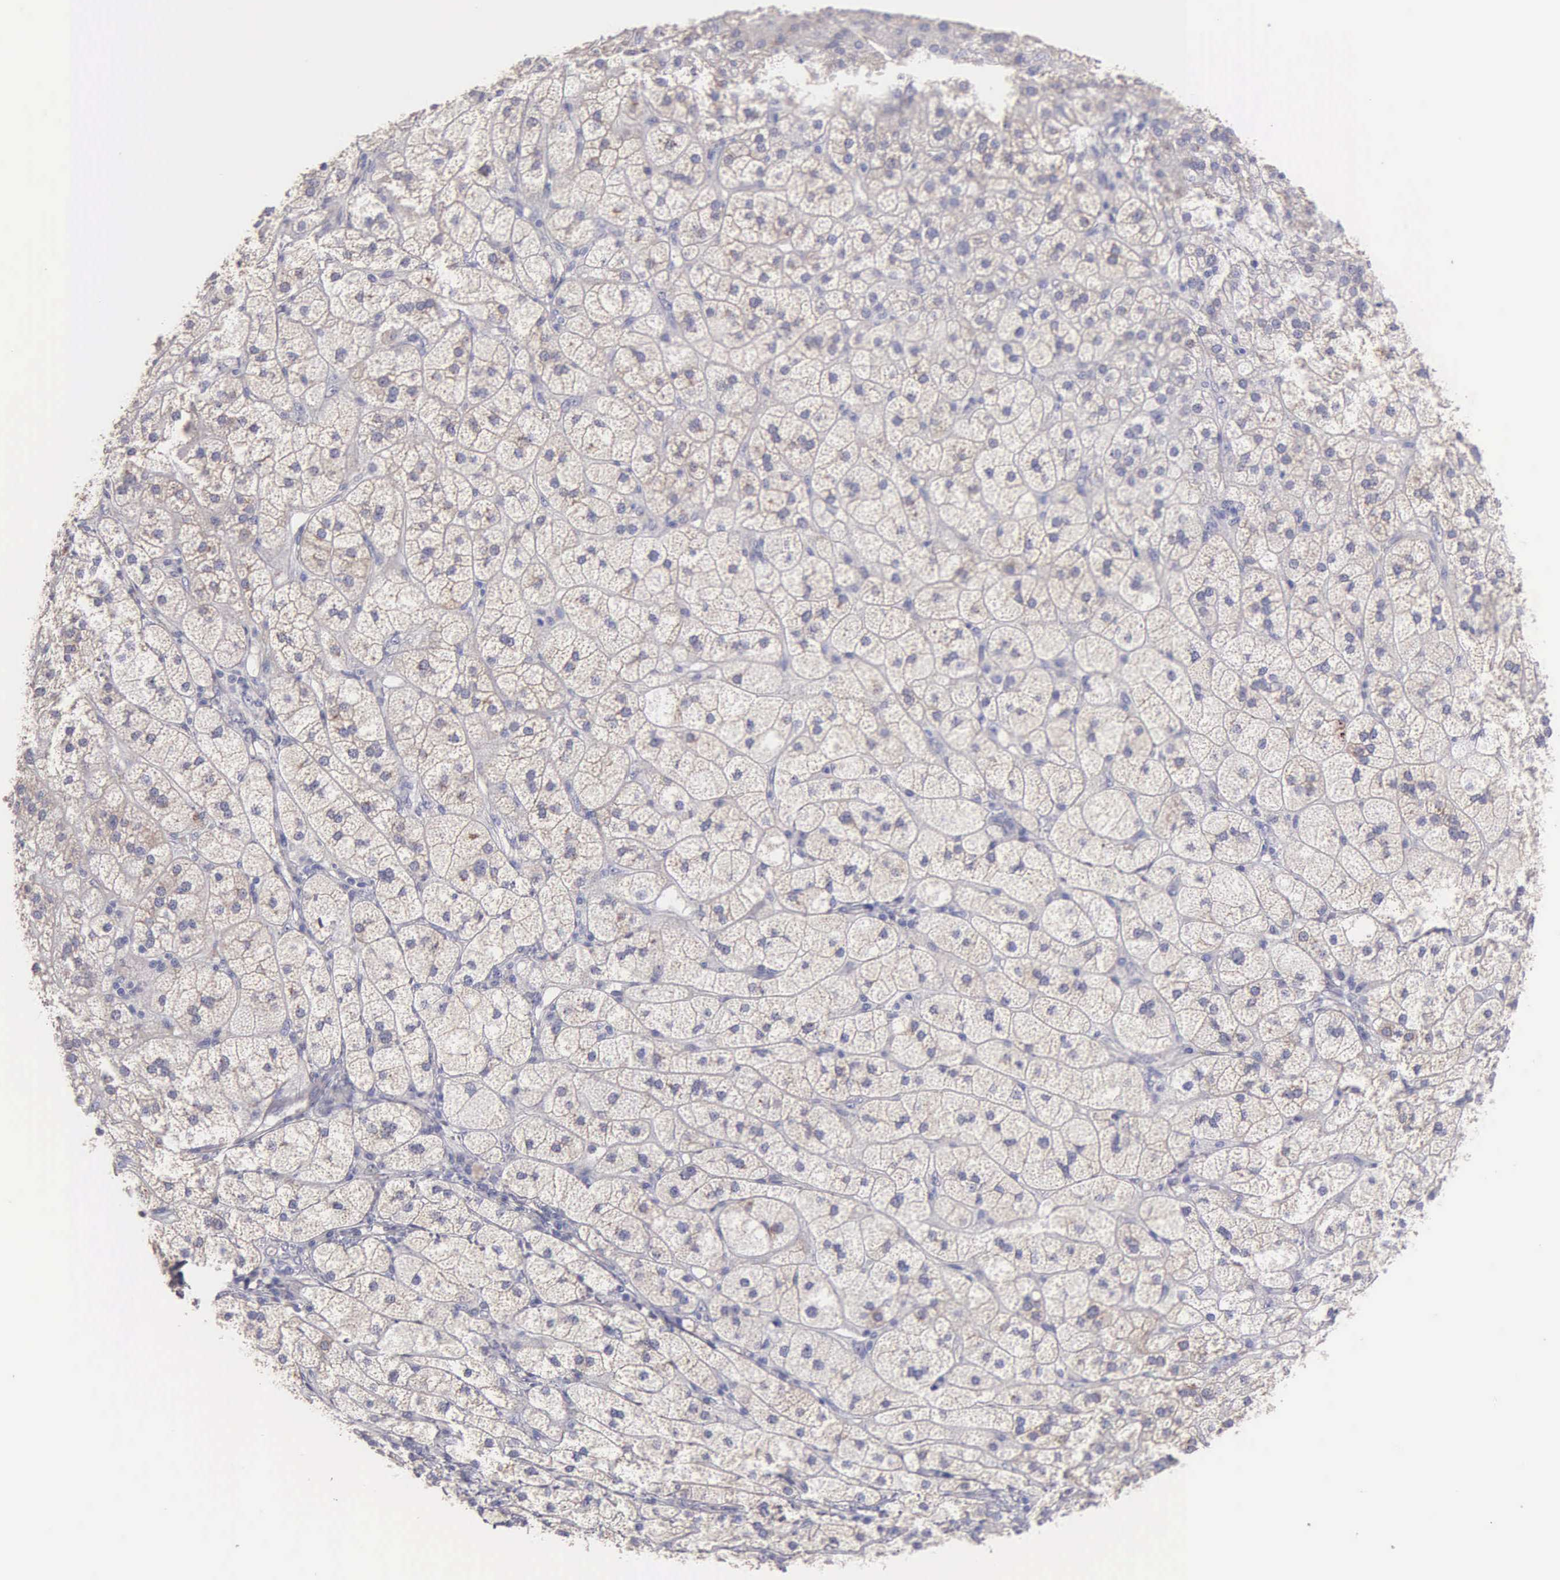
{"staining": {"intensity": "negative", "quantity": "none", "location": "none"}, "tissue": "adrenal gland", "cell_type": "Glandular cells", "image_type": "normal", "snomed": [{"axis": "morphology", "description": "Normal tissue, NOS"}, {"axis": "topography", "description": "Adrenal gland"}], "caption": "High power microscopy histopathology image of an IHC photomicrograph of unremarkable adrenal gland, revealing no significant positivity in glandular cells. Brightfield microscopy of immunohistochemistry stained with DAB (brown) and hematoxylin (blue), captured at high magnification.", "gene": "APP", "patient": {"sex": "female", "age": 60}}